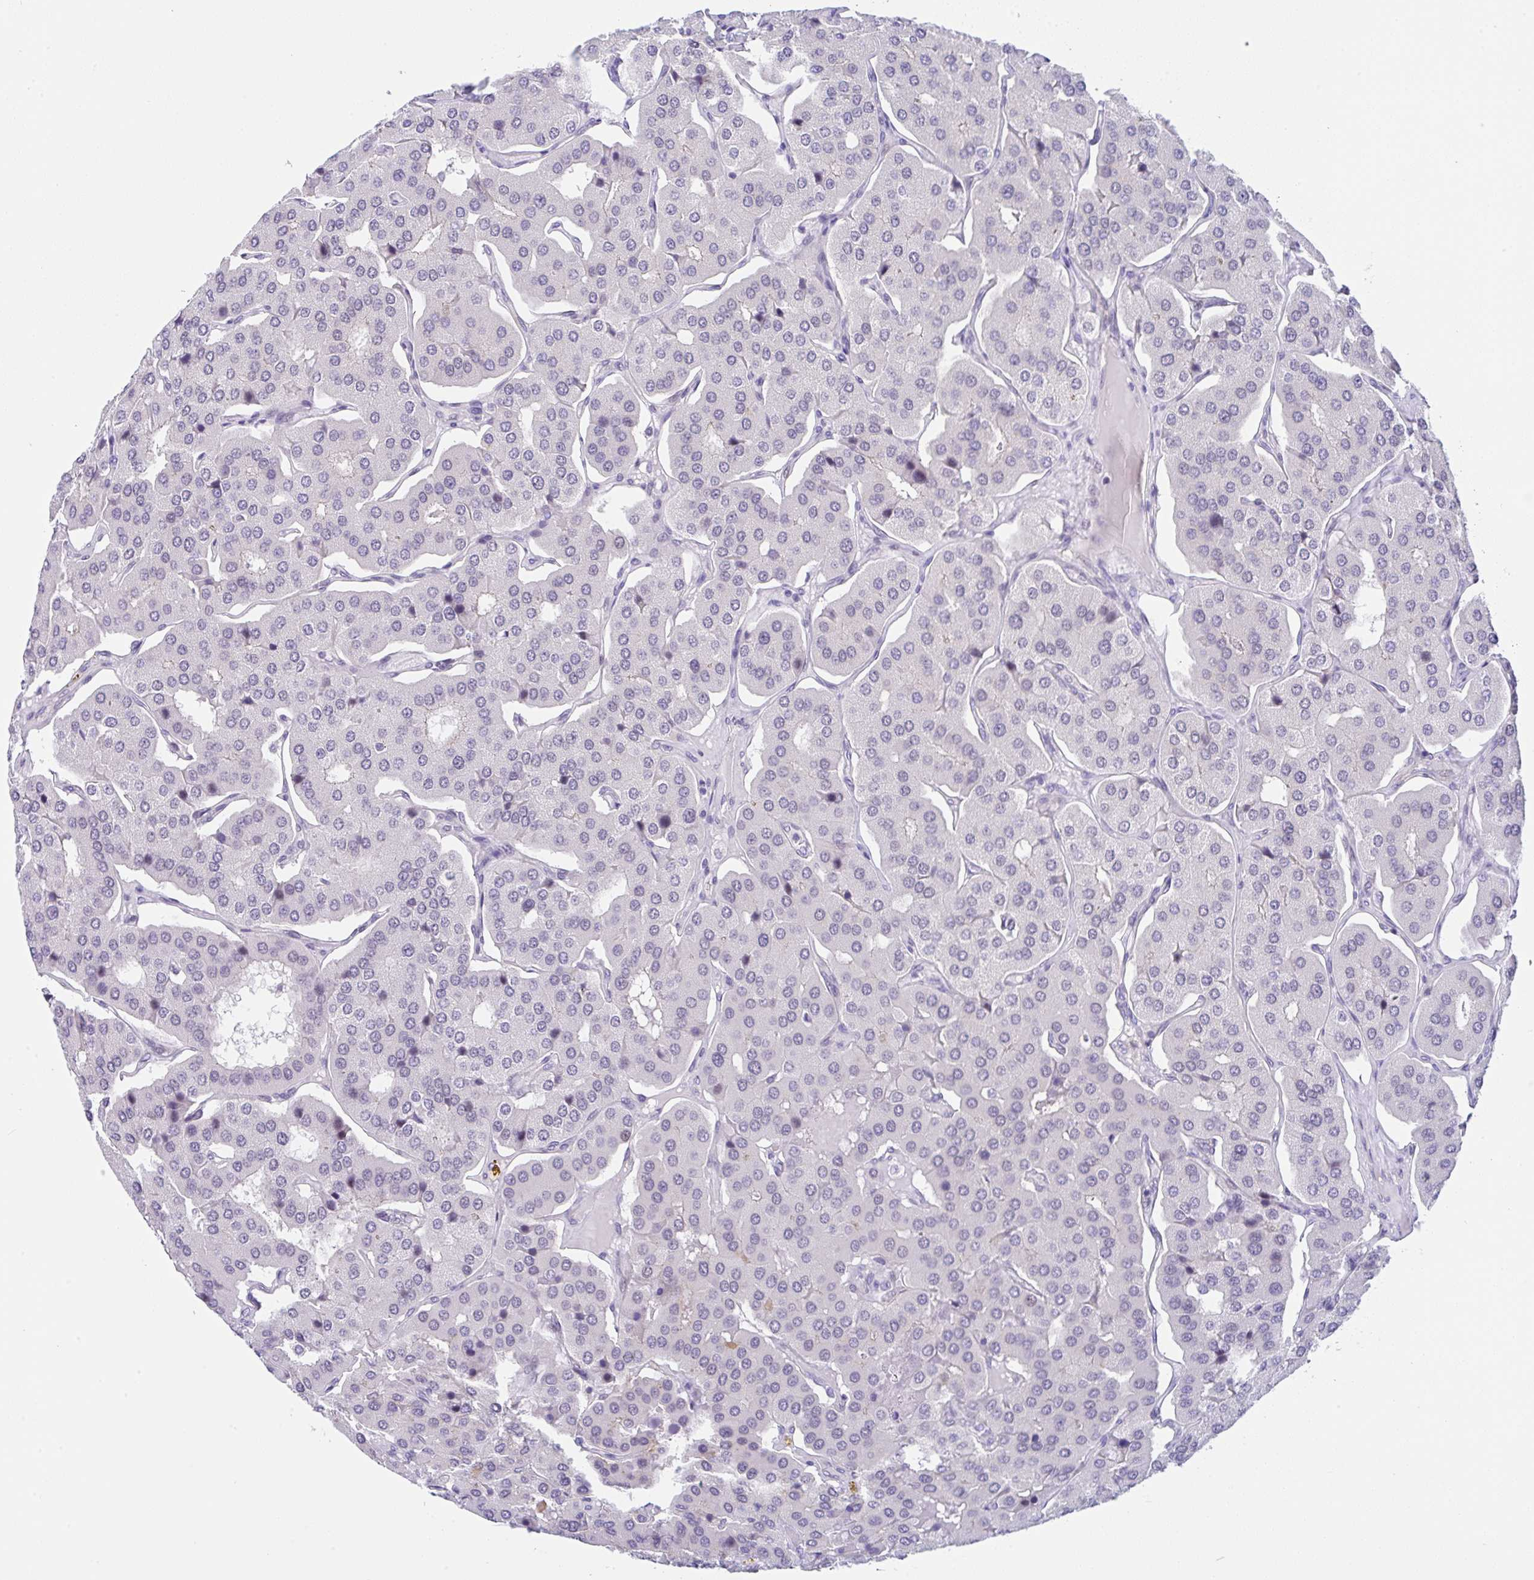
{"staining": {"intensity": "negative", "quantity": "none", "location": "none"}, "tissue": "parathyroid gland", "cell_type": "Glandular cells", "image_type": "normal", "snomed": [{"axis": "morphology", "description": "Normal tissue, NOS"}, {"axis": "morphology", "description": "Adenoma, NOS"}, {"axis": "topography", "description": "Parathyroid gland"}], "caption": "Histopathology image shows no significant protein expression in glandular cells of normal parathyroid gland.", "gene": "CGNL1", "patient": {"sex": "female", "age": 86}}